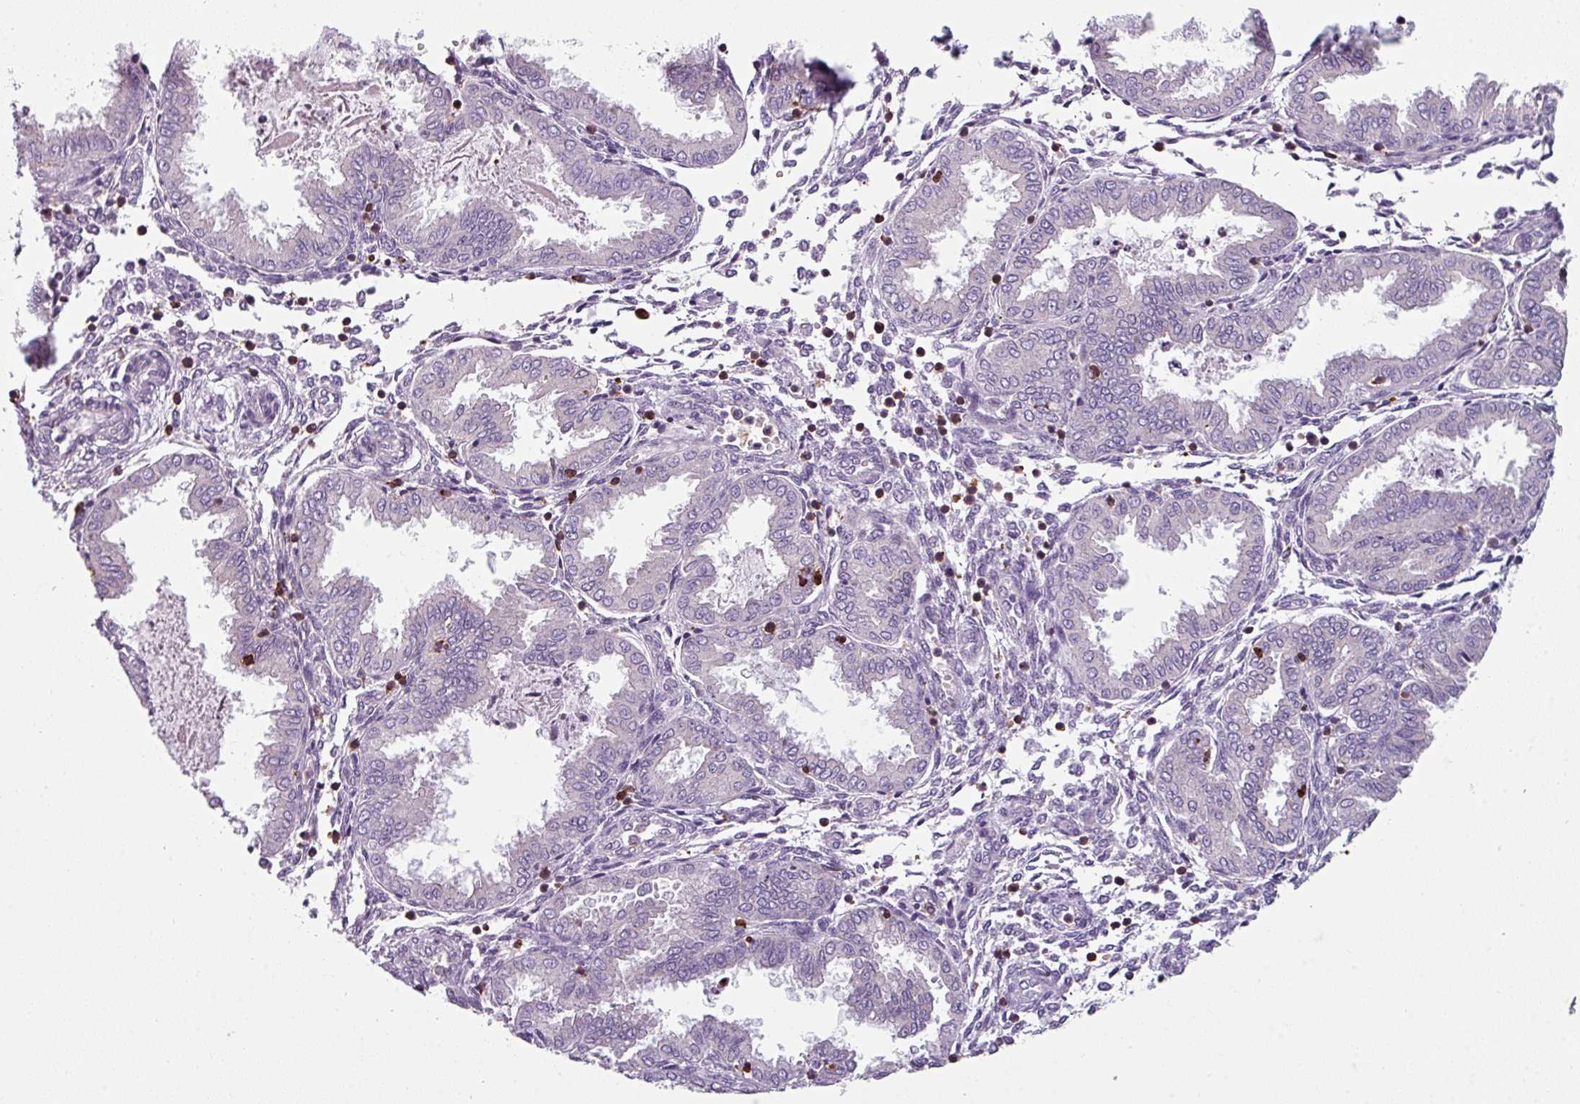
{"staining": {"intensity": "negative", "quantity": "none", "location": "none"}, "tissue": "endometrium", "cell_type": "Cells in endometrial stroma", "image_type": "normal", "snomed": [{"axis": "morphology", "description": "Normal tissue, NOS"}, {"axis": "topography", "description": "Endometrium"}], "caption": "DAB immunohistochemical staining of unremarkable endometrium reveals no significant expression in cells in endometrial stroma. (Brightfield microscopy of DAB IHC at high magnification).", "gene": "NEDD9", "patient": {"sex": "female", "age": 33}}